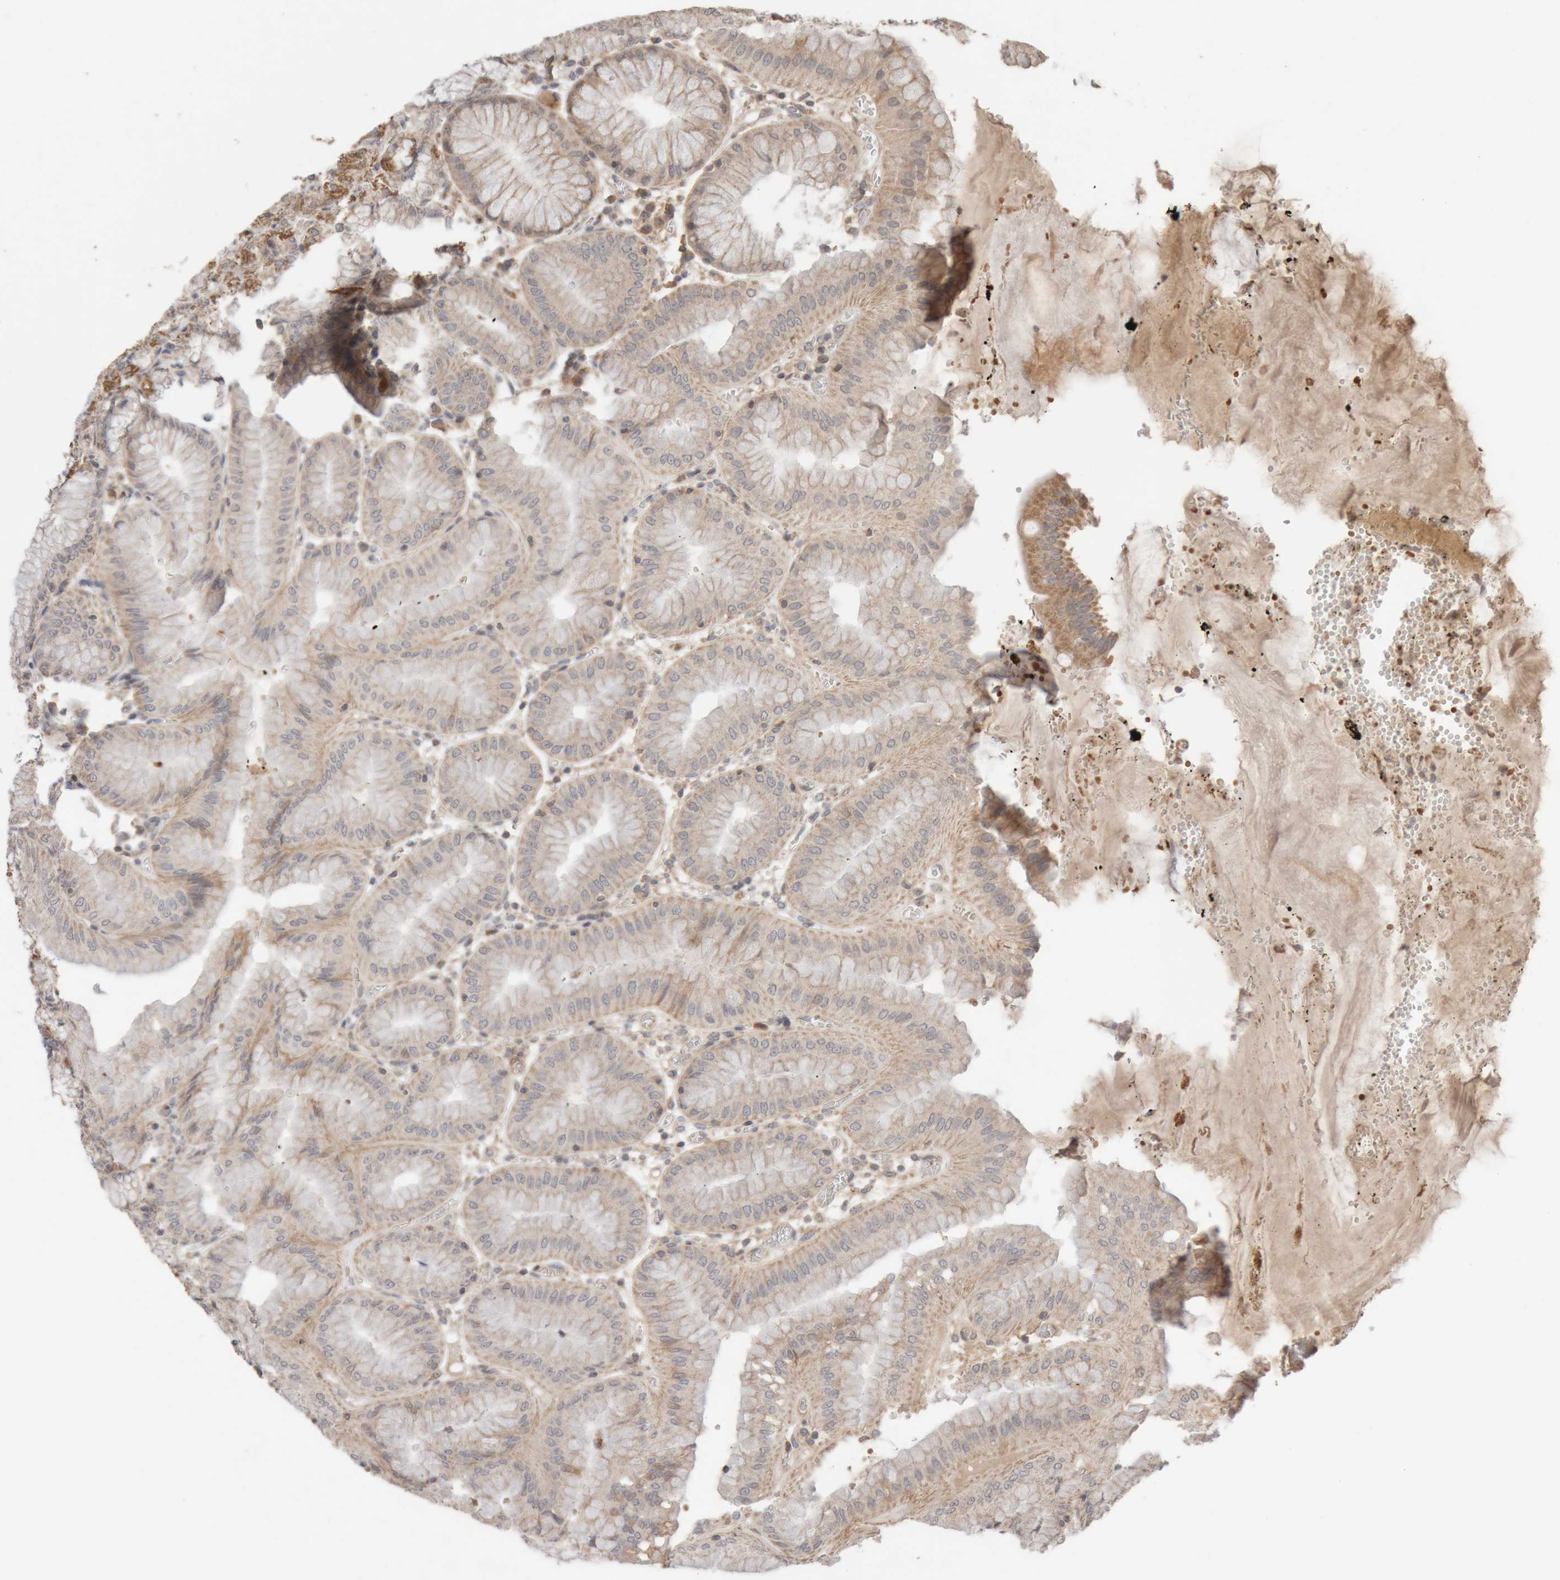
{"staining": {"intensity": "moderate", "quantity": "25%-75%", "location": "cytoplasmic/membranous"}, "tissue": "stomach", "cell_type": "Glandular cells", "image_type": "normal", "snomed": [{"axis": "morphology", "description": "Normal tissue, NOS"}, {"axis": "topography", "description": "Stomach, lower"}], "caption": "Immunohistochemistry (IHC) (DAB (3,3'-diaminobenzidine)) staining of benign stomach displays moderate cytoplasmic/membranous protein positivity in approximately 25%-75% of glandular cells. Nuclei are stained in blue.", "gene": "KIF21B", "patient": {"sex": "male", "age": 71}}